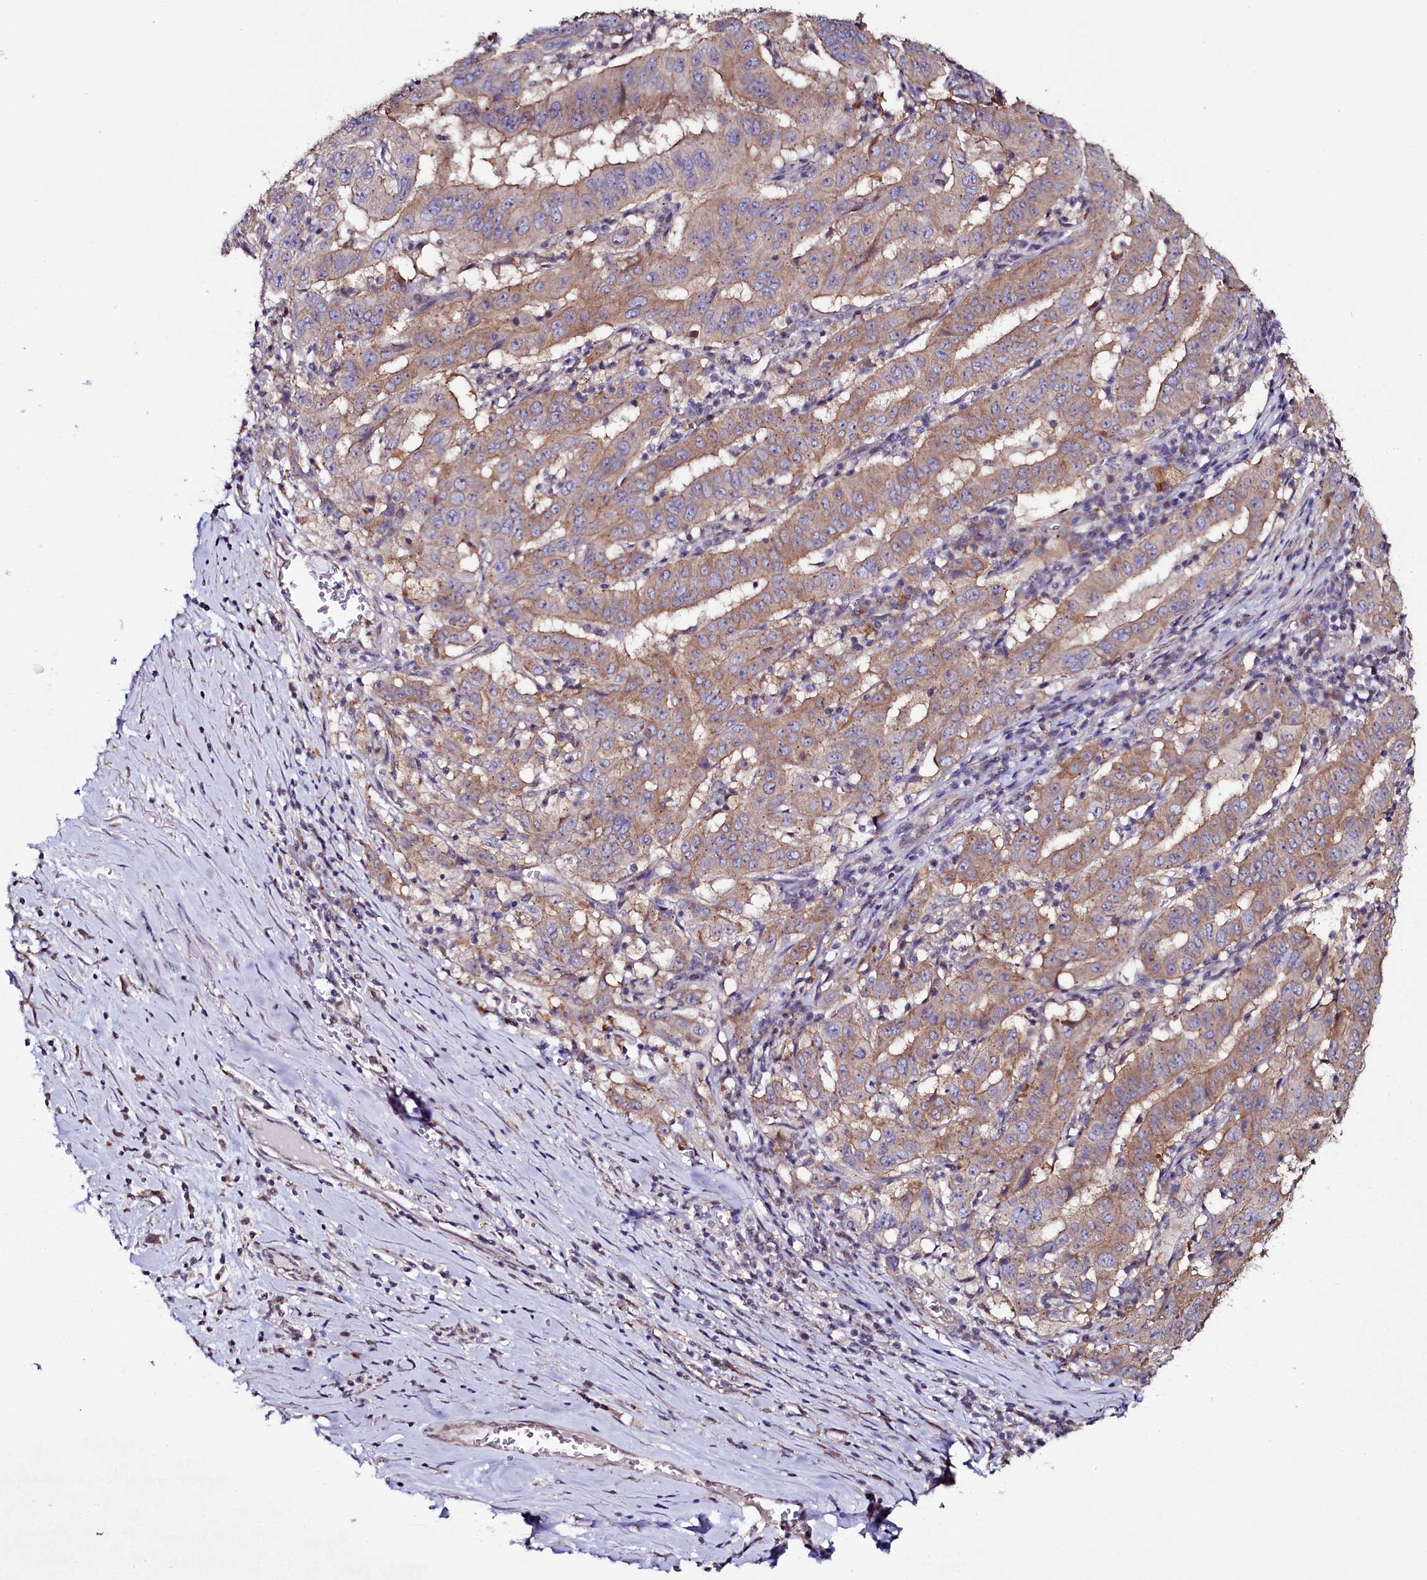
{"staining": {"intensity": "moderate", "quantity": ">75%", "location": "cytoplasmic/membranous"}, "tissue": "pancreatic cancer", "cell_type": "Tumor cells", "image_type": "cancer", "snomed": [{"axis": "morphology", "description": "Adenocarcinoma, NOS"}, {"axis": "topography", "description": "Pancreas"}], "caption": "Moderate cytoplasmic/membranous expression is appreciated in approximately >75% of tumor cells in pancreatic adenocarcinoma. Immunohistochemistry stains the protein of interest in brown and the nuclei are stained blue.", "gene": "USPL1", "patient": {"sex": "male", "age": 63}}